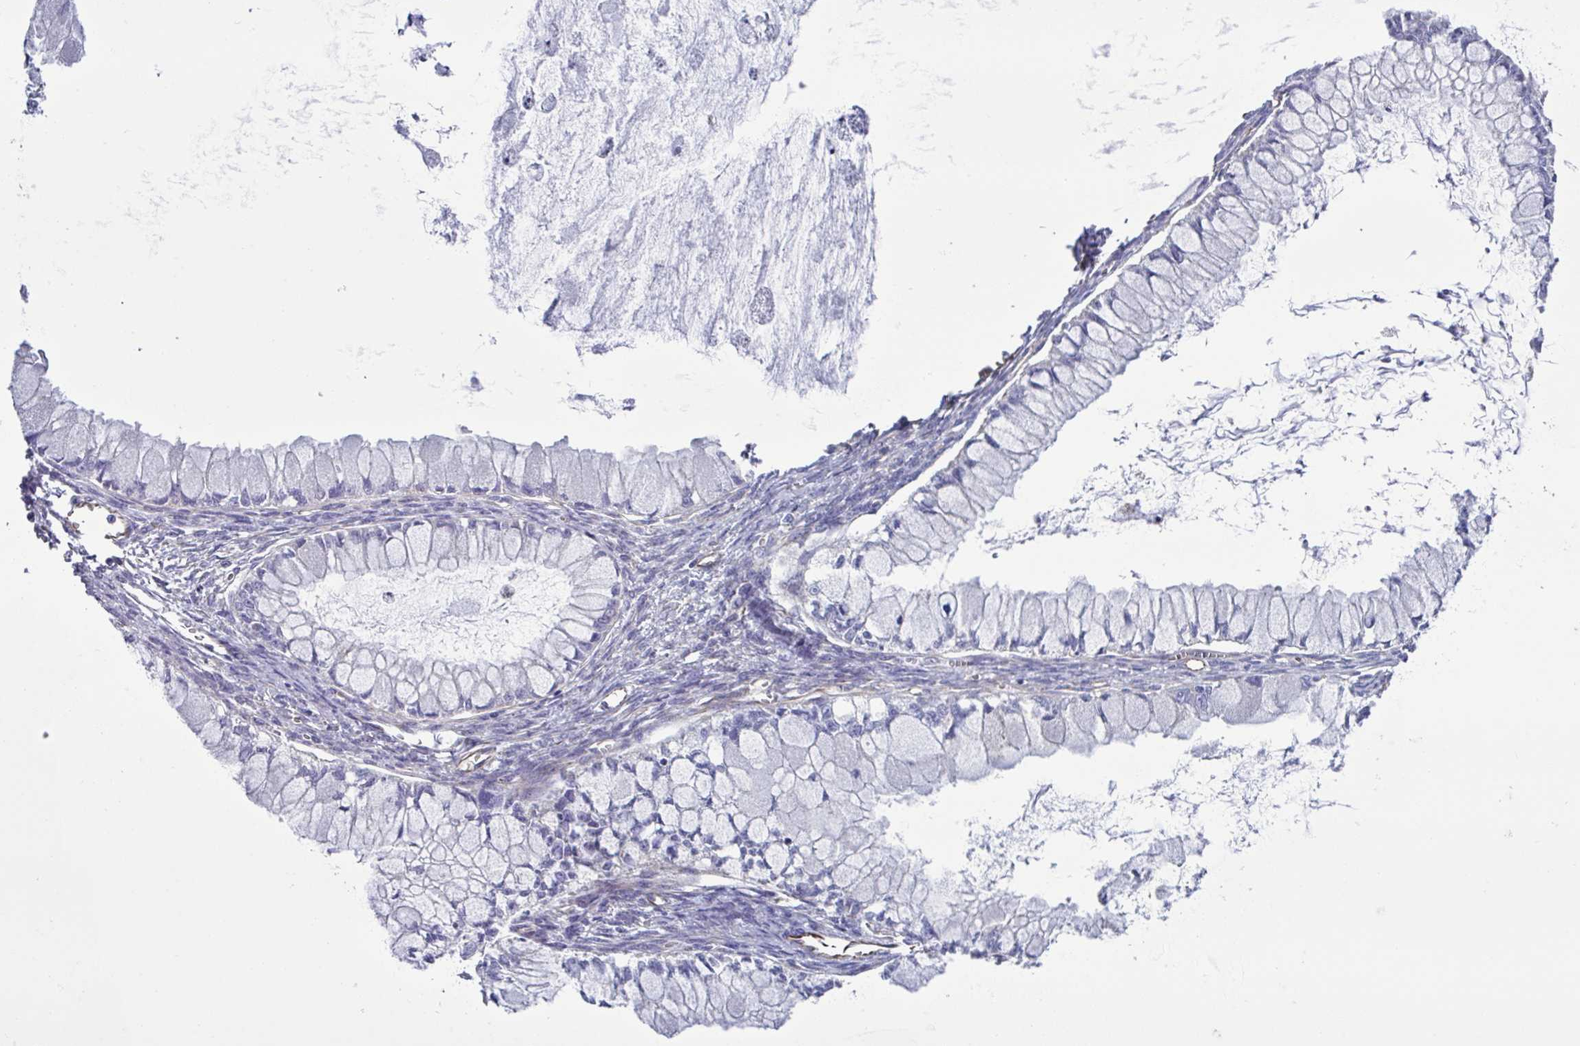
{"staining": {"intensity": "negative", "quantity": "none", "location": "none"}, "tissue": "ovarian cancer", "cell_type": "Tumor cells", "image_type": "cancer", "snomed": [{"axis": "morphology", "description": "Cystadenocarcinoma, mucinous, NOS"}, {"axis": "topography", "description": "Ovary"}], "caption": "Micrograph shows no protein staining in tumor cells of ovarian mucinous cystadenocarcinoma tissue.", "gene": "TMEM86B", "patient": {"sex": "female", "age": 34}}